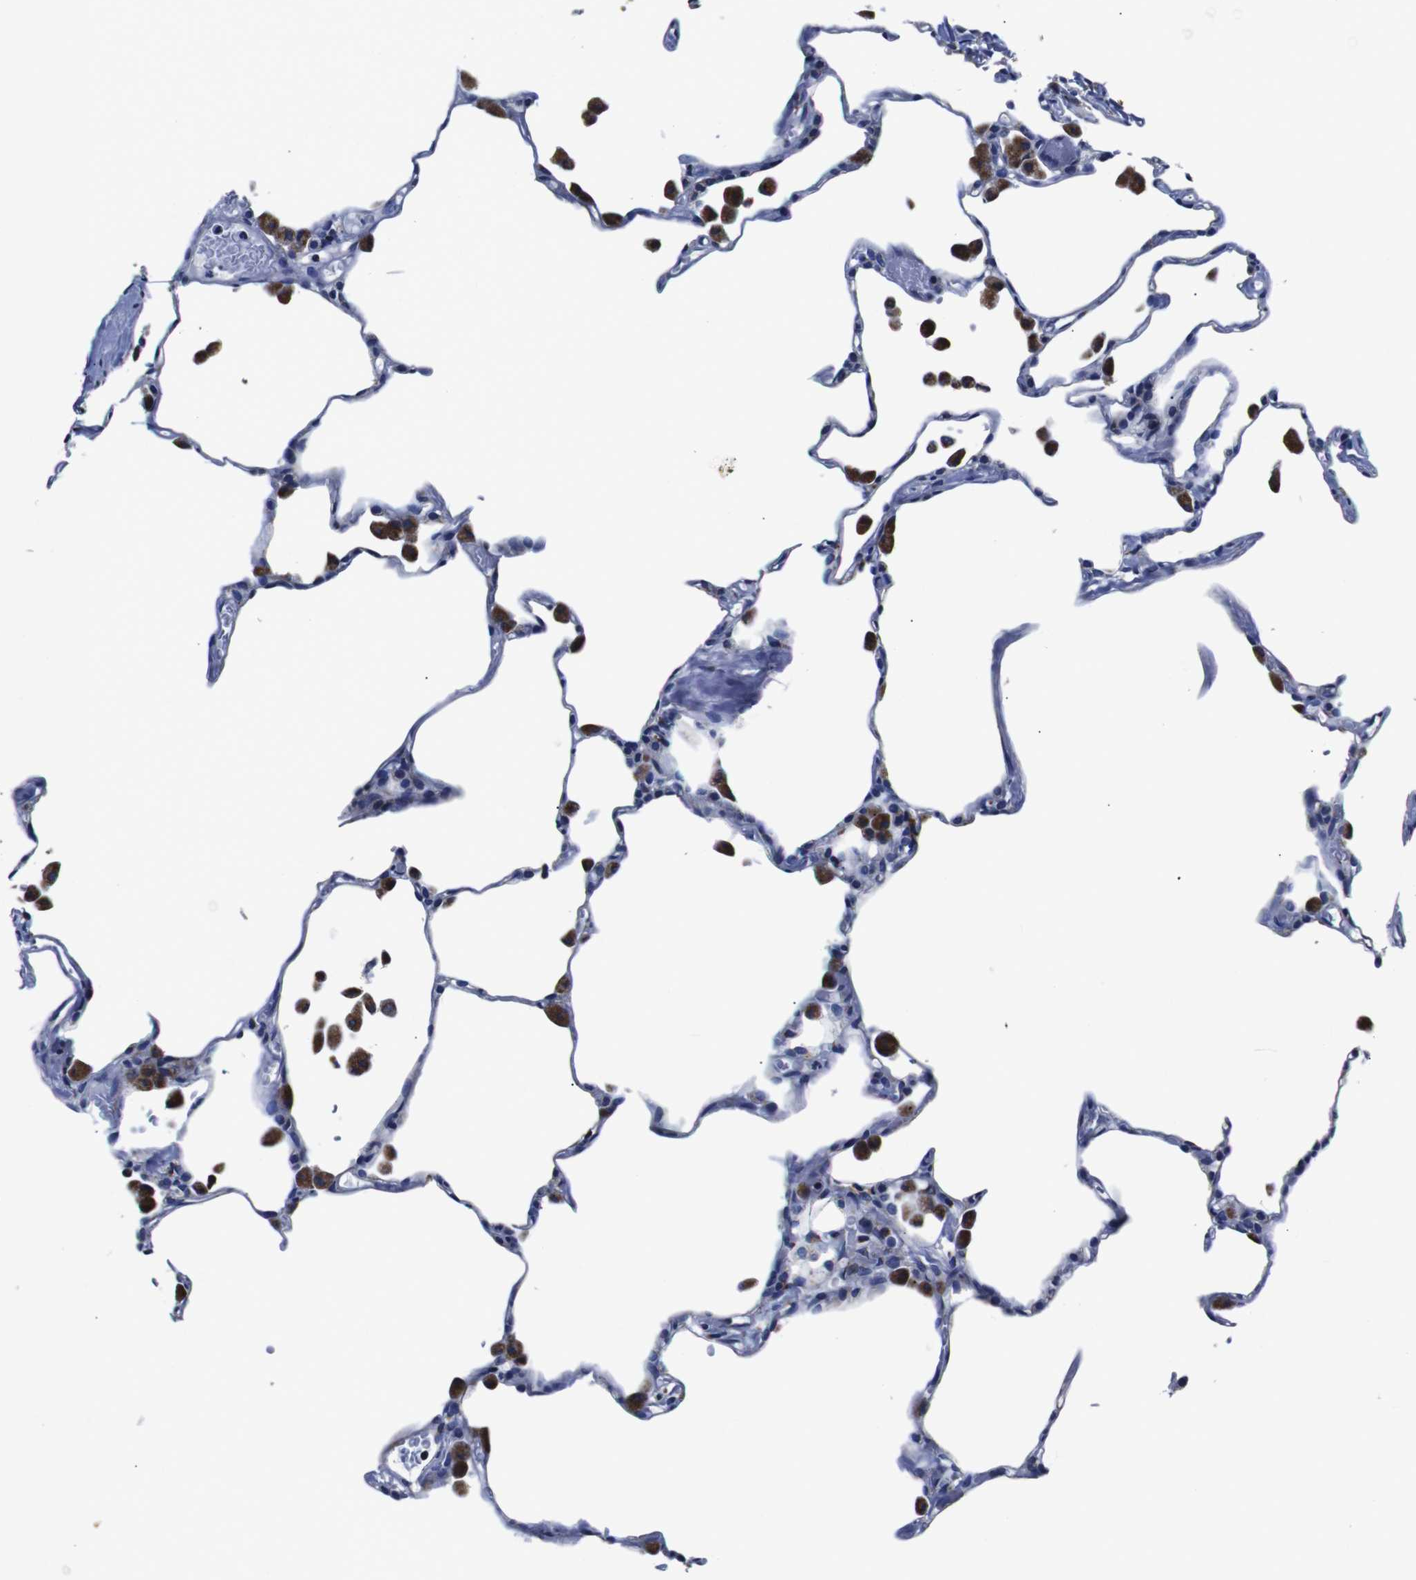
{"staining": {"intensity": "negative", "quantity": "none", "location": "none"}, "tissue": "lung", "cell_type": "Alveolar cells", "image_type": "normal", "snomed": [{"axis": "morphology", "description": "Normal tissue, NOS"}, {"axis": "topography", "description": "Lung"}], "caption": "A photomicrograph of lung stained for a protein reveals no brown staining in alveolar cells. Brightfield microscopy of immunohistochemistry (IHC) stained with DAB (3,3'-diaminobenzidine) (brown) and hematoxylin (blue), captured at high magnification.", "gene": "FKBP9", "patient": {"sex": "female", "age": 49}}